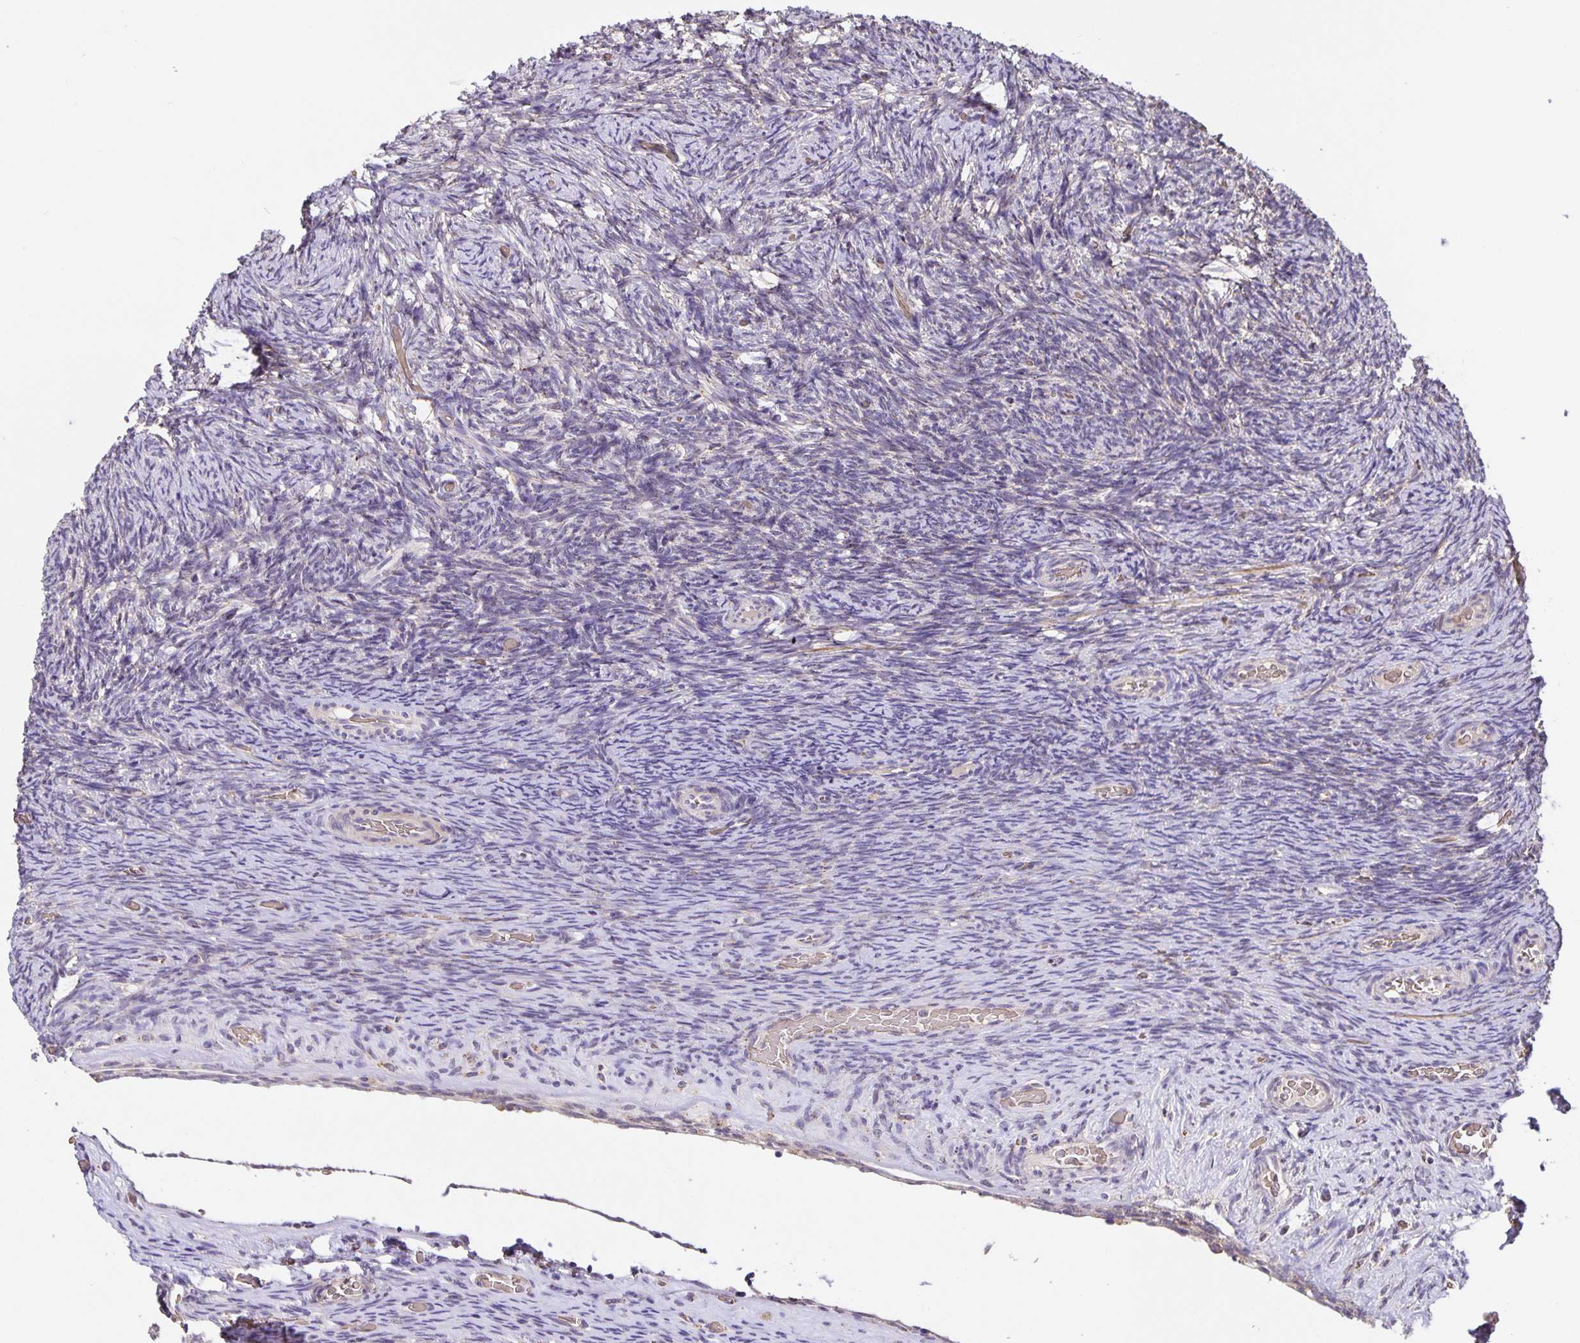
{"staining": {"intensity": "negative", "quantity": "none", "location": "none"}, "tissue": "ovary", "cell_type": "Ovarian stroma cells", "image_type": "normal", "snomed": [{"axis": "morphology", "description": "Normal tissue, NOS"}, {"axis": "topography", "description": "Ovary"}], "caption": "Immunohistochemistry (IHC) histopathology image of normal ovary: human ovary stained with DAB demonstrates no significant protein staining in ovarian stroma cells.", "gene": "TMEM71", "patient": {"sex": "female", "age": 34}}